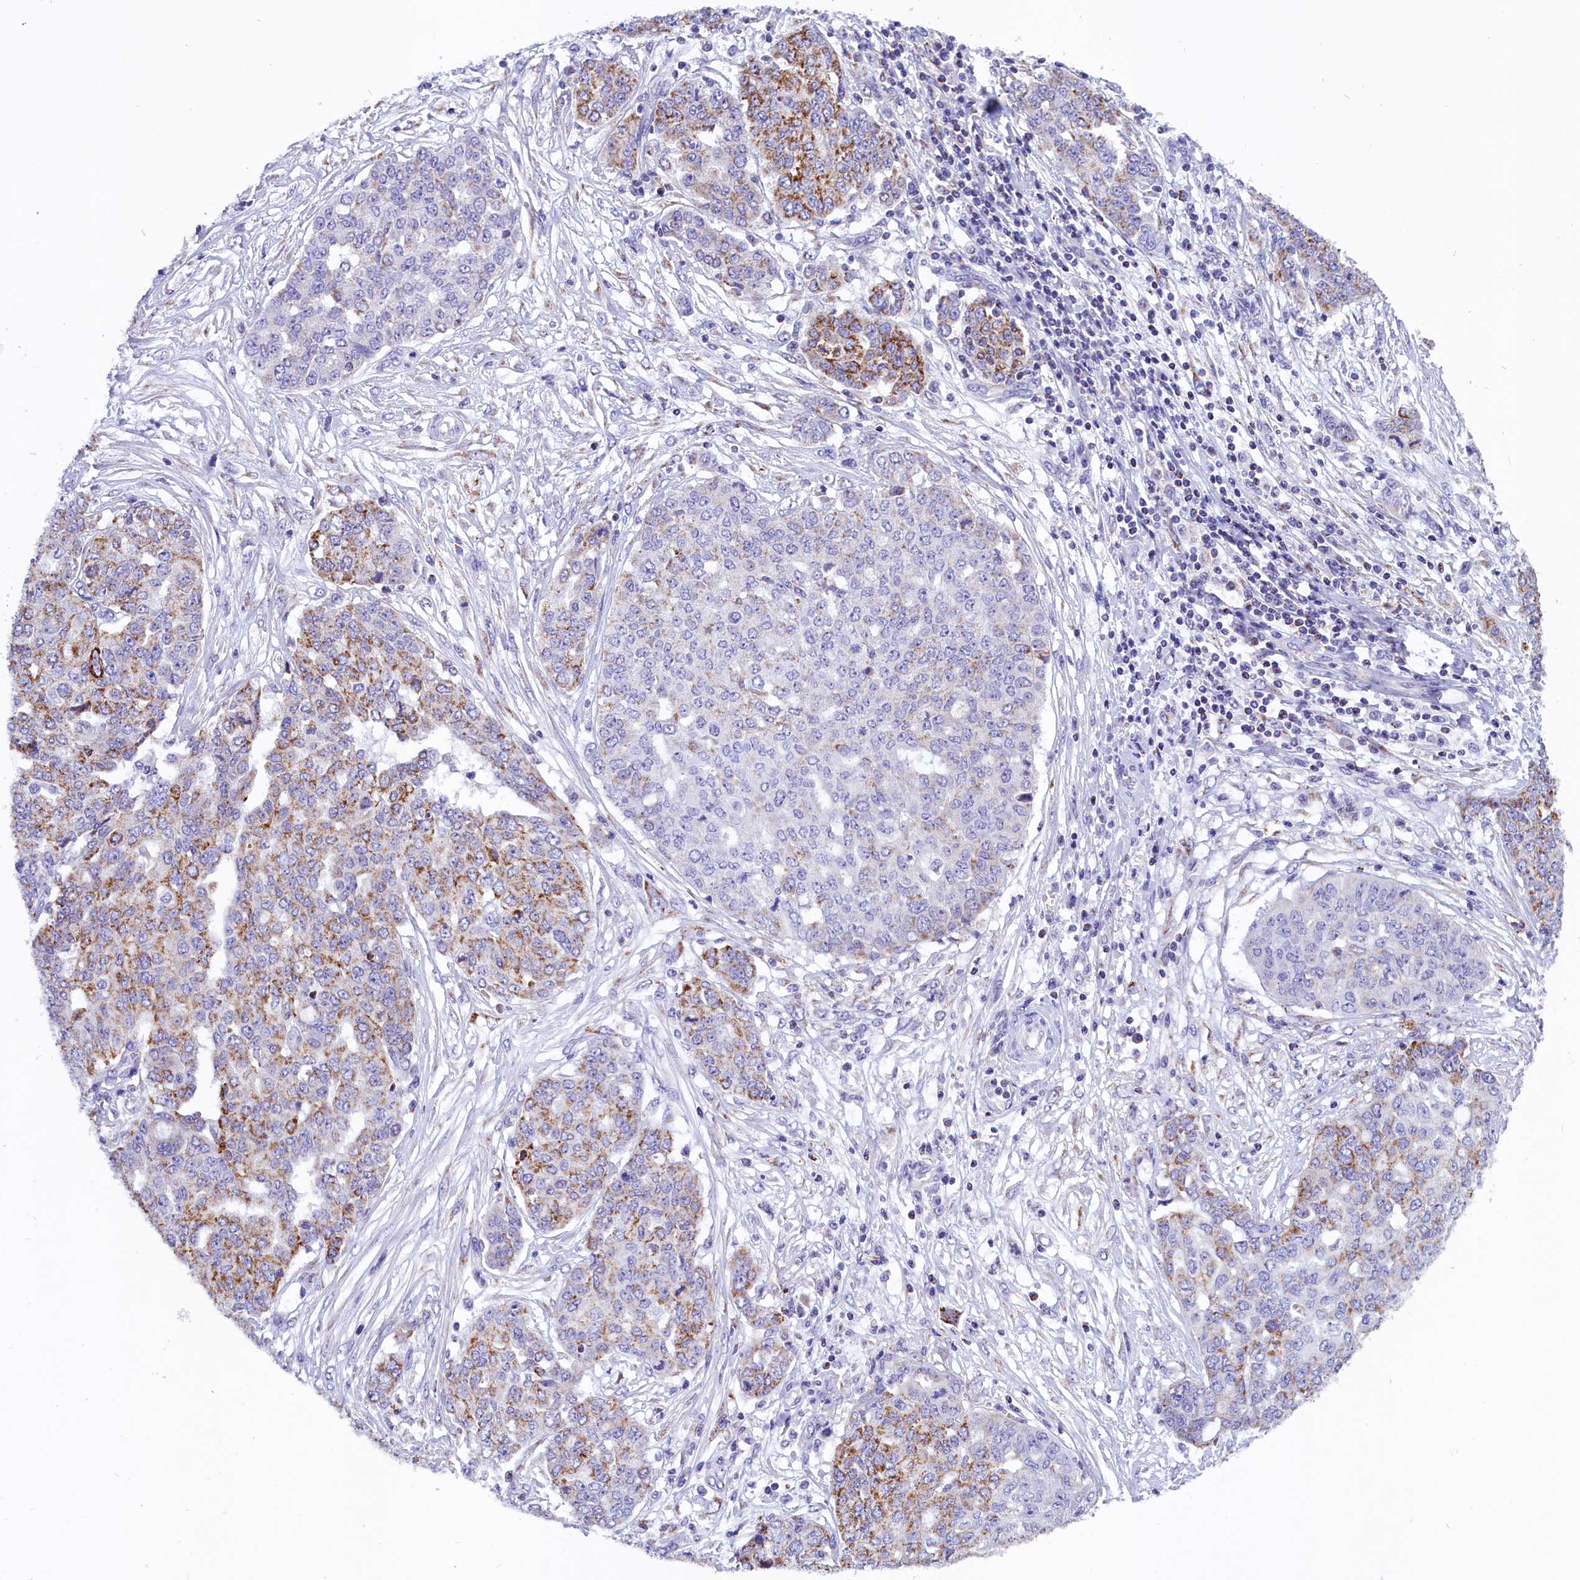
{"staining": {"intensity": "moderate", "quantity": "25%-75%", "location": "cytoplasmic/membranous"}, "tissue": "ovarian cancer", "cell_type": "Tumor cells", "image_type": "cancer", "snomed": [{"axis": "morphology", "description": "Cystadenocarcinoma, serous, NOS"}, {"axis": "topography", "description": "Soft tissue"}, {"axis": "topography", "description": "Ovary"}], "caption": "The histopathology image displays a brown stain indicating the presence of a protein in the cytoplasmic/membranous of tumor cells in ovarian serous cystadenocarcinoma. The protein of interest is shown in brown color, while the nuclei are stained blue.", "gene": "ABAT", "patient": {"sex": "female", "age": 57}}